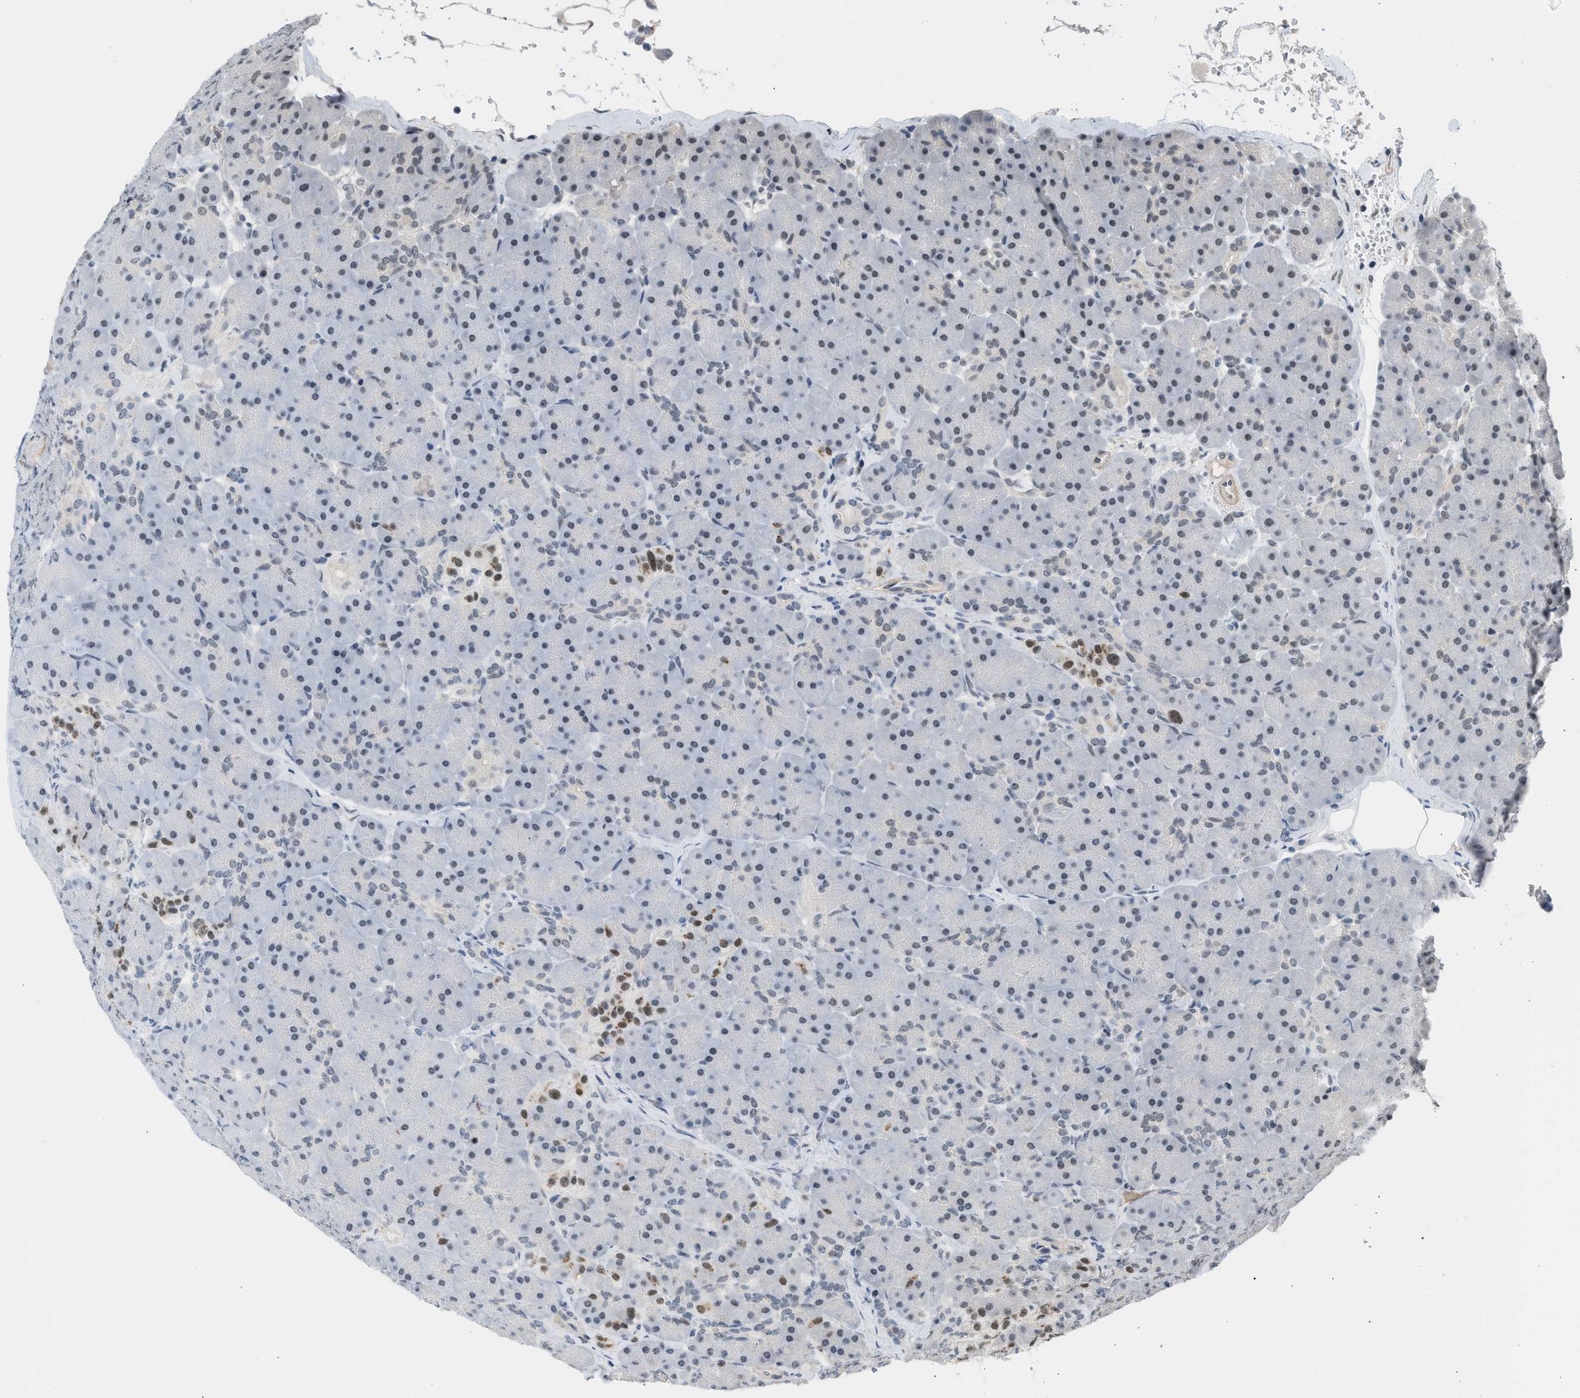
{"staining": {"intensity": "weak", "quantity": "25%-75%", "location": "nuclear"}, "tissue": "pancreas", "cell_type": "Exocrine glandular cells", "image_type": "normal", "snomed": [{"axis": "morphology", "description": "Normal tissue, NOS"}, {"axis": "topography", "description": "Pancreas"}], "caption": "The micrograph demonstrates immunohistochemical staining of normal pancreas. There is weak nuclear staining is identified in approximately 25%-75% of exocrine glandular cells. The staining was performed using DAB, with brown indicating positive protein expression. Nuclei are stained blue with hematoxylin.", "gene": "TERF2IP", "patient": {"sex": "male", "age": 66}}